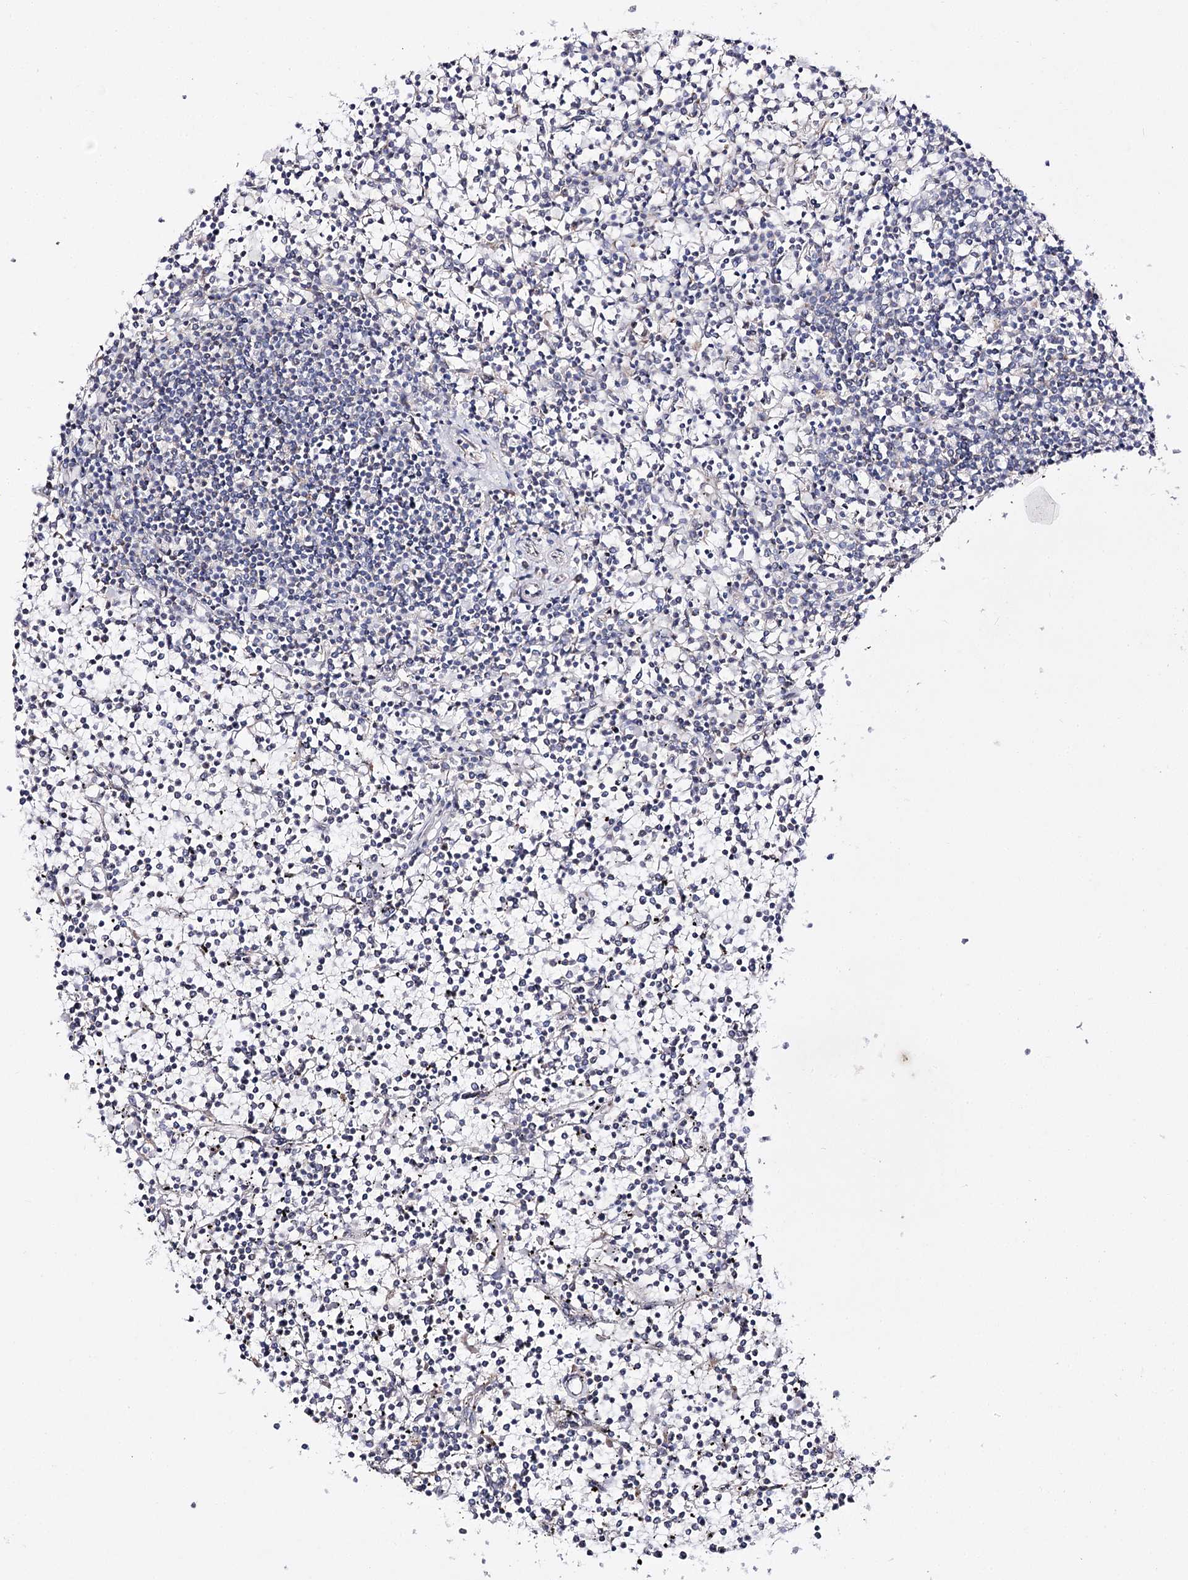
{"staining": {"intensity": "negative", "quantity": "none", "location": "none"}, "tissue": "lymphoma", "cell_type": "Tumor cells", "image_type": "cancer", "snomed": [{"axis": "morphology", "description": "Malignant lymphoma, non-Hodgkin's type, Low grade"}, {"axis": "topography", "description": "Spleen"}], "caption": "DAB immunohistochemical staining of human low-grade malignant lymphoma, non-Hodgkin's type exhibits no significant expression in tumor cells.", "gene": "C11orf80", "patient": {"sex": "female", "age": 19}}